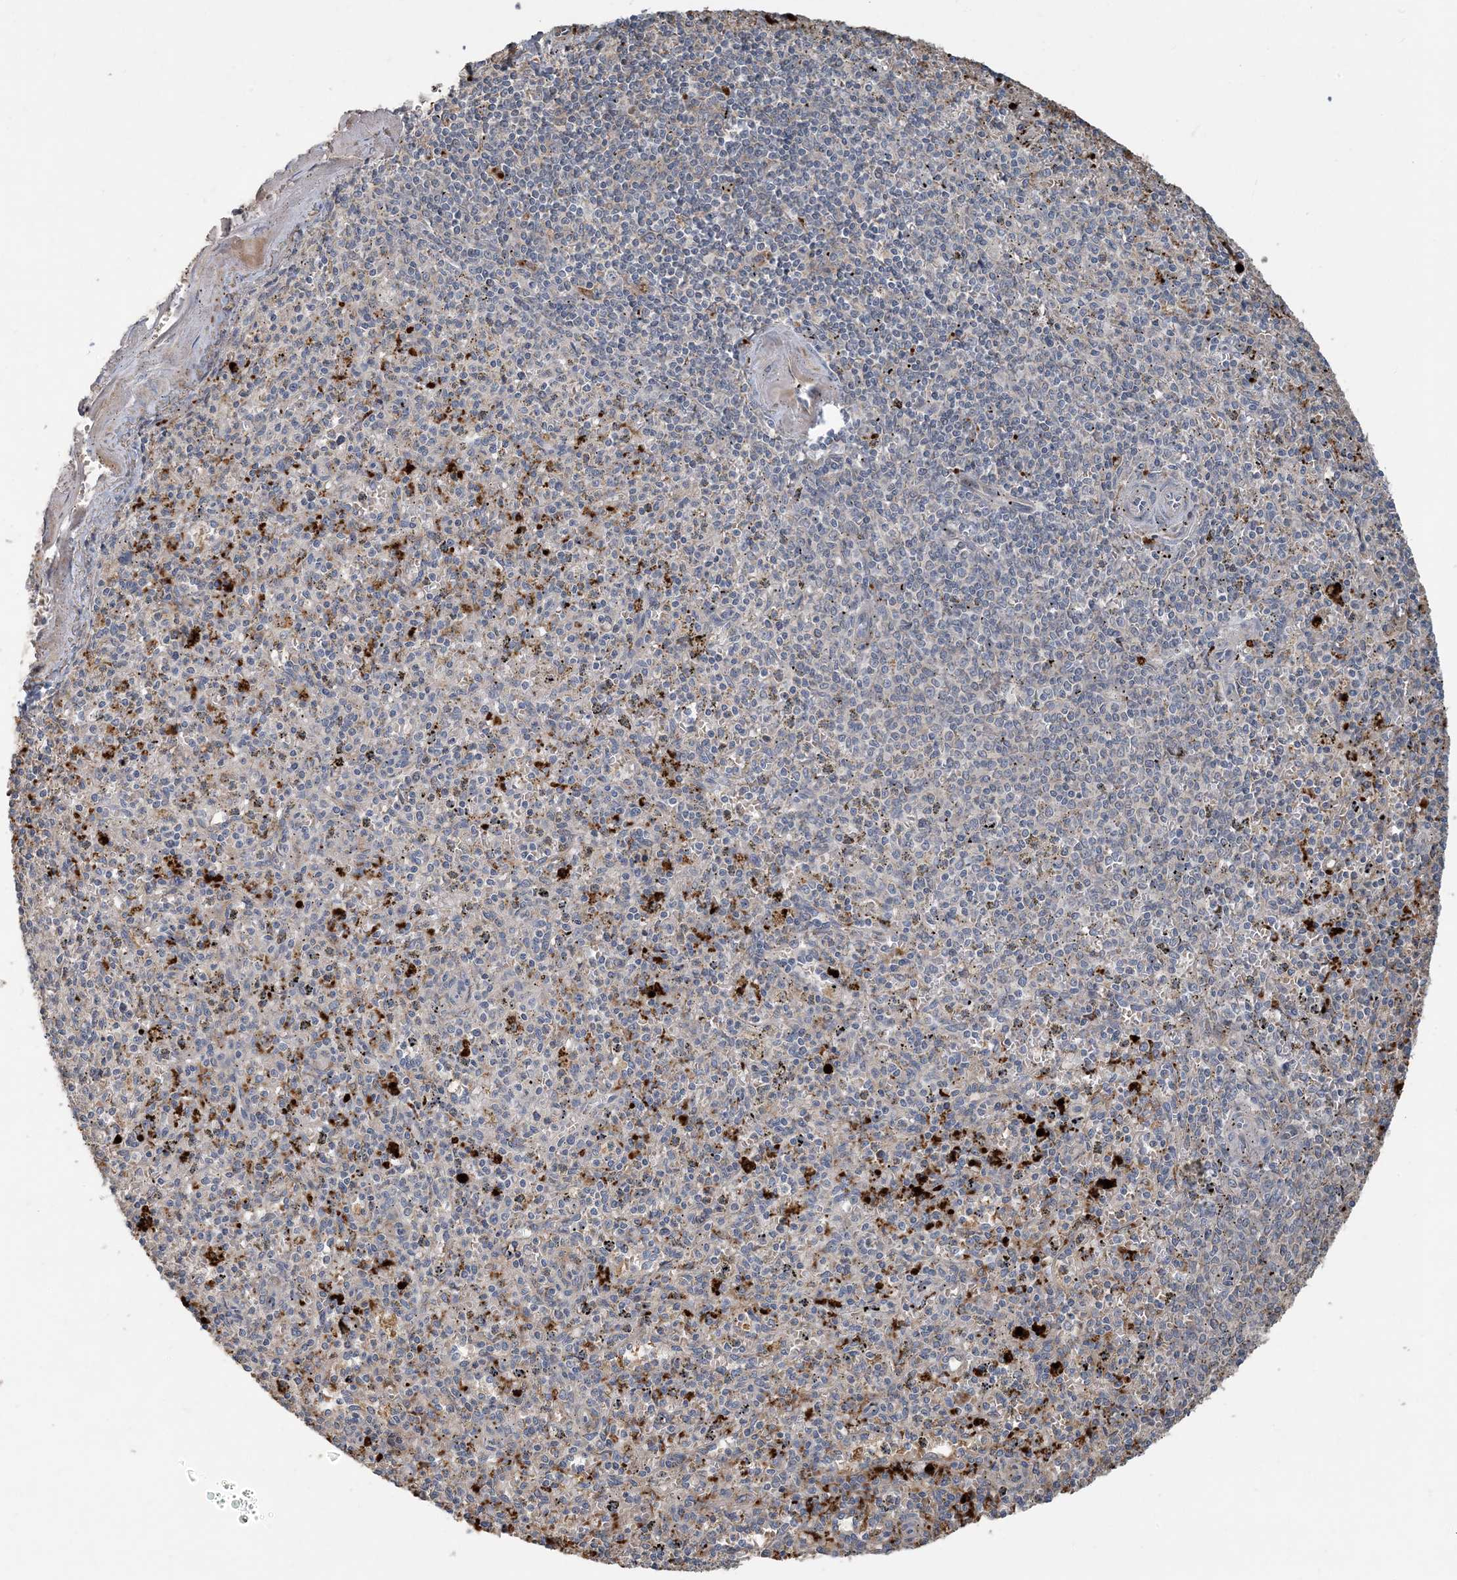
{"staining": {"intensity": "negative", "quantity": "none", "location": "none"}, "tissue": "spleen", "cell_type": "Cells in red pulp", "image_type": "normal", "snomed": [{"axis": "morphology", "description": "Normal tissue, NOS"}, {"axis": "topography", "description": "Spleen"}], "caption": "Immunohistochemistry image of normal human spleen stained for a protein (brown), which exhibits no expression in cells in red pulp.", "gene": "LTN1", "patient": {"sex": "male", "age": 72}}